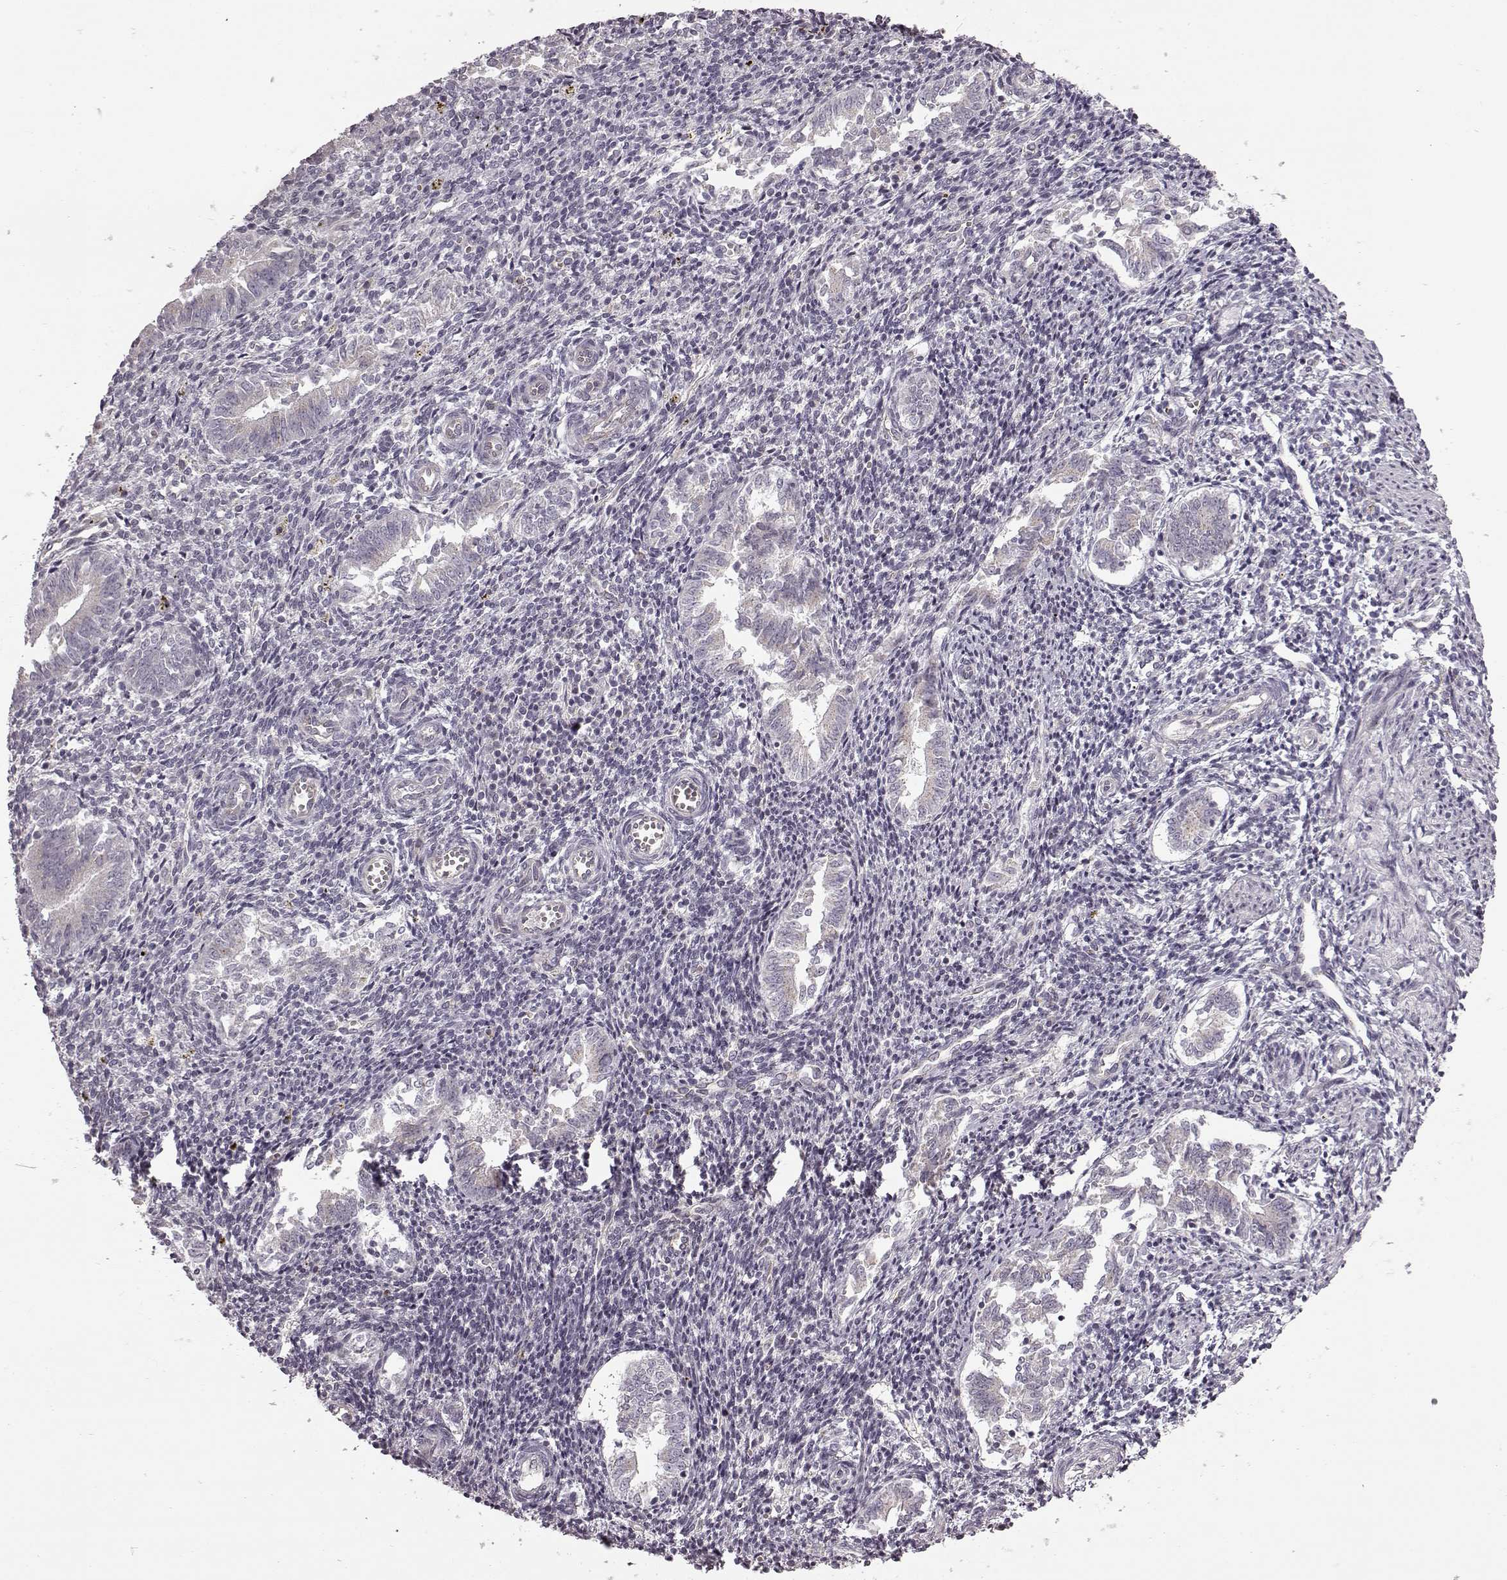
{"staining": {"intensity": "negative", "quantity": "none", "location": "none"}, "tissue": "endometrium", "cell_type": "Cells in endometrial stroma", "image_type": "normal", "snomed": [{"axis": "morphology", "description": "Normal tissue, NOS"}, {"axis": "topography", "description": "Endometrium"}], "caption": "Immunohistochemistry (IHC) of normal endometrium demonstrates no staining in cells in endometrial stroma.", "gene": "B3GNT6", "patient": {"sex": "female", "age": 25}}